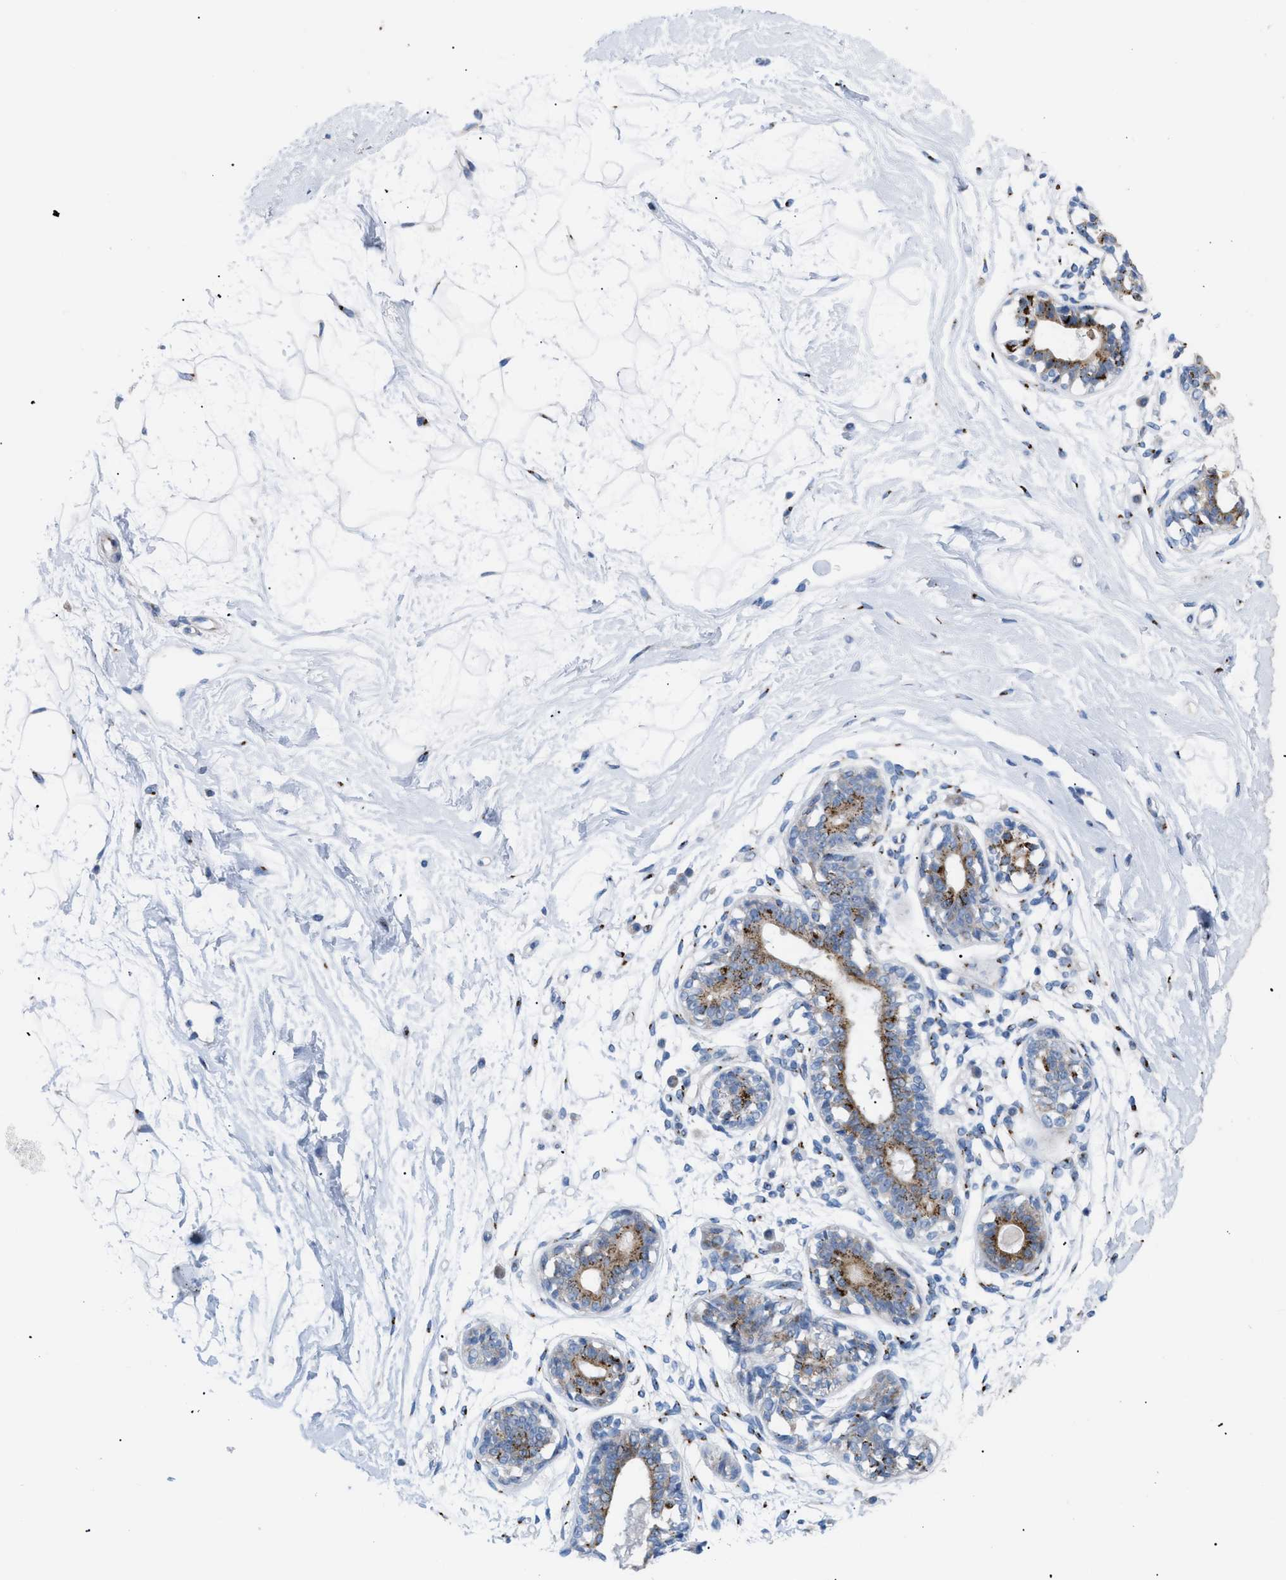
{"staining": {"intensity": "moderate", "quantity": ">75%", "location": "cytoplasmic/membranous"}, "tissue": "breast", "cell_type": "Adipocytes", "image_type": "normal", "snomed": [{"axis": "morphology", "description": "Normal tissue, NOS"}, {"axis": "topography", "description": "Breast"}], "caption": "Unremarkable breast was stained to show a protein in brown. There is medium levels of moderate cytoplasmic/membranous expression in about >75% of adipocytes.", "gene": "TMEM17", "patient": {"sex": "female", "age": 45}}